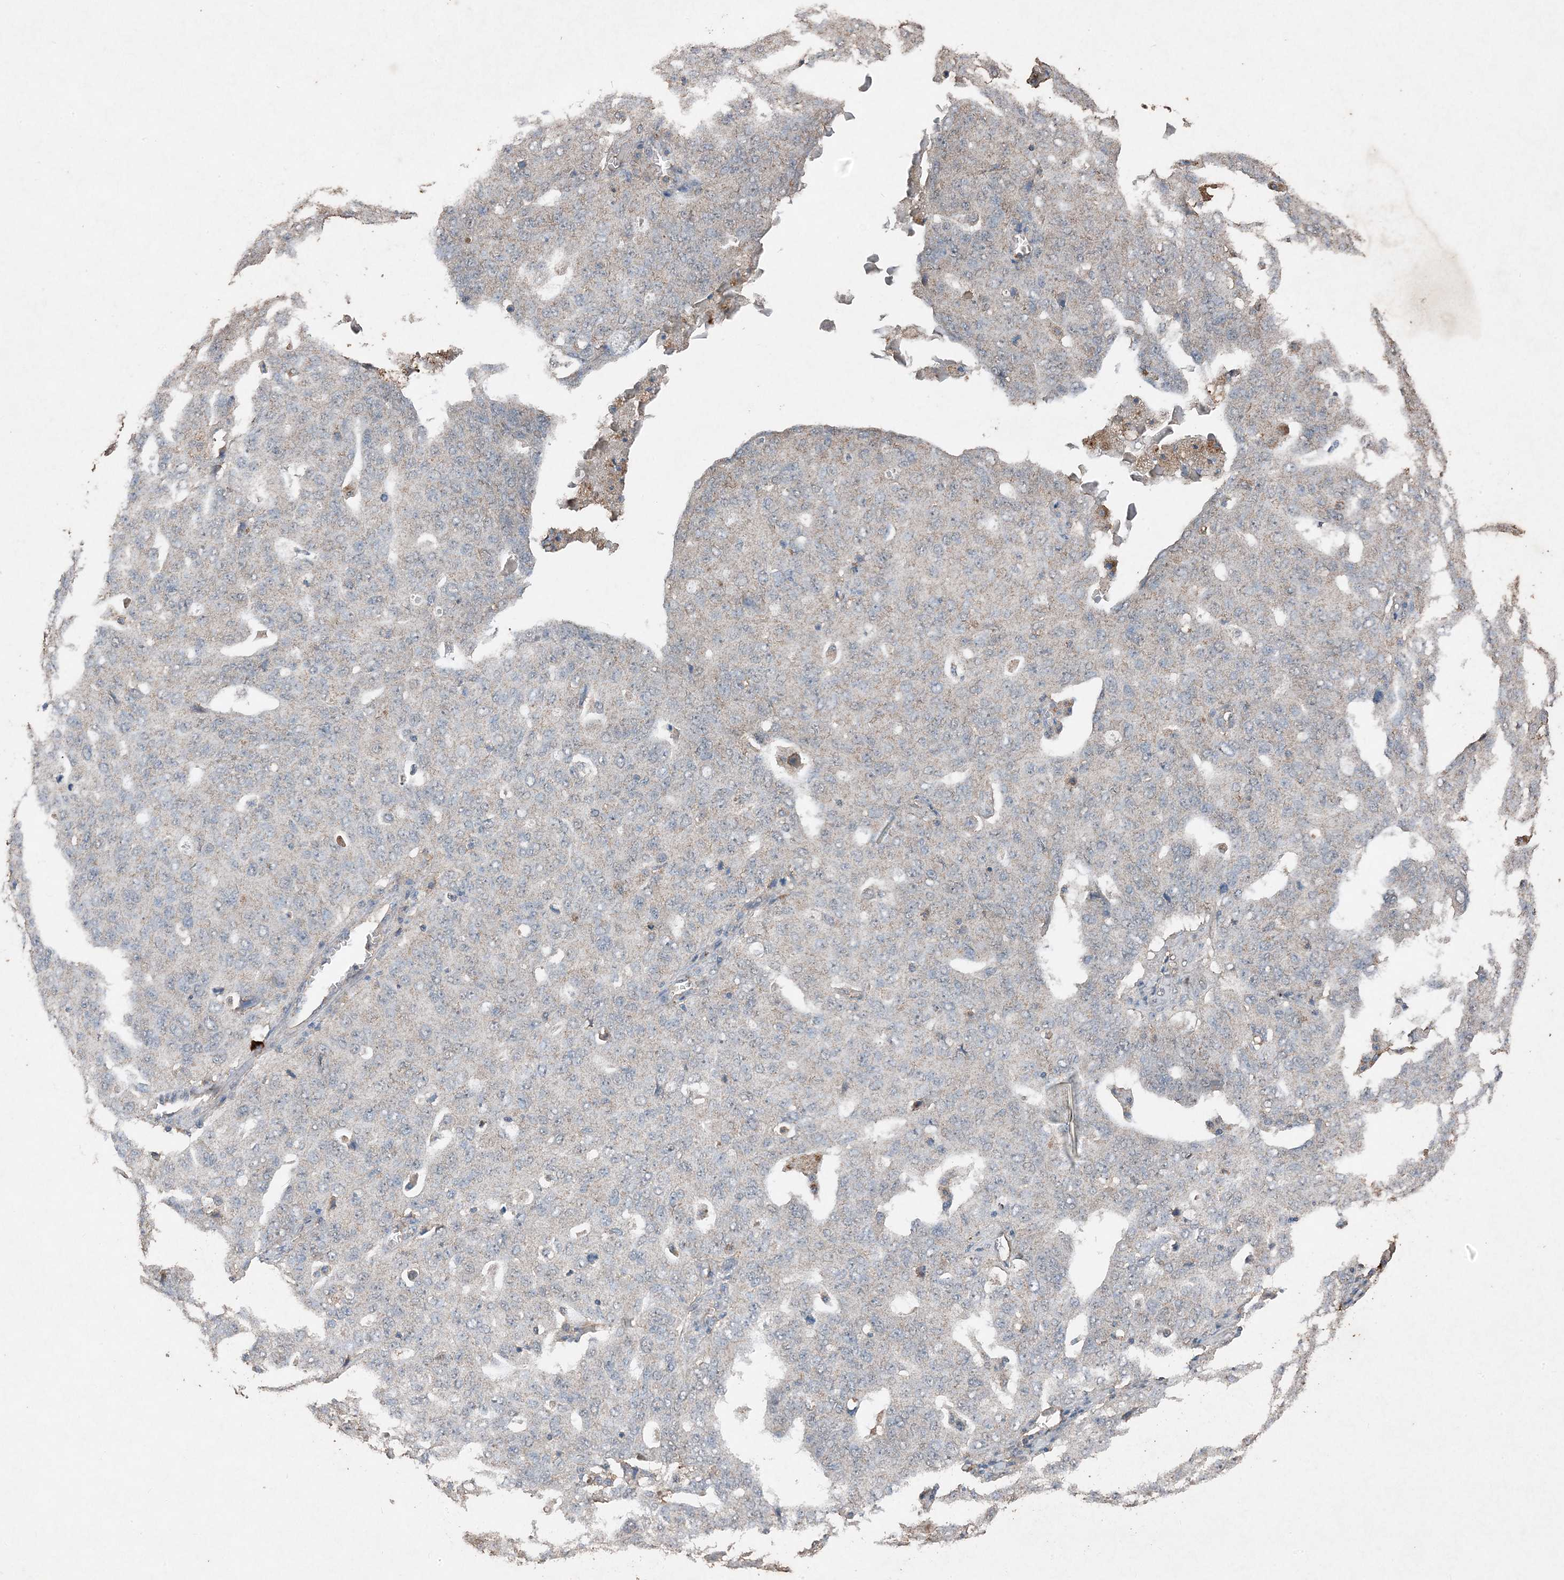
{"staining": {"intensity": "weak", "quantity": "<25%", "location": "cytoplasmic/membranous"}, "tissue": "ovarian cancer", "cell_type": "Tumor cells", "image_type": "cancer", "snomed": [{"axis": "morphology", "description": "Carcinoma, endometroid"}, {"axis": "topography", "description": "Ovary"}], "caption": "High magnification brightfield microscopy of ovarian cancer (endometroid carcinoma) stained with DAB (3,3'-diaminobenzidine) (brown) and counterstained with hematoxylin (blue): tumor cells show no significant staining.", "gene": "FCN3", "patient": {"sex": "female", "age": 62}}